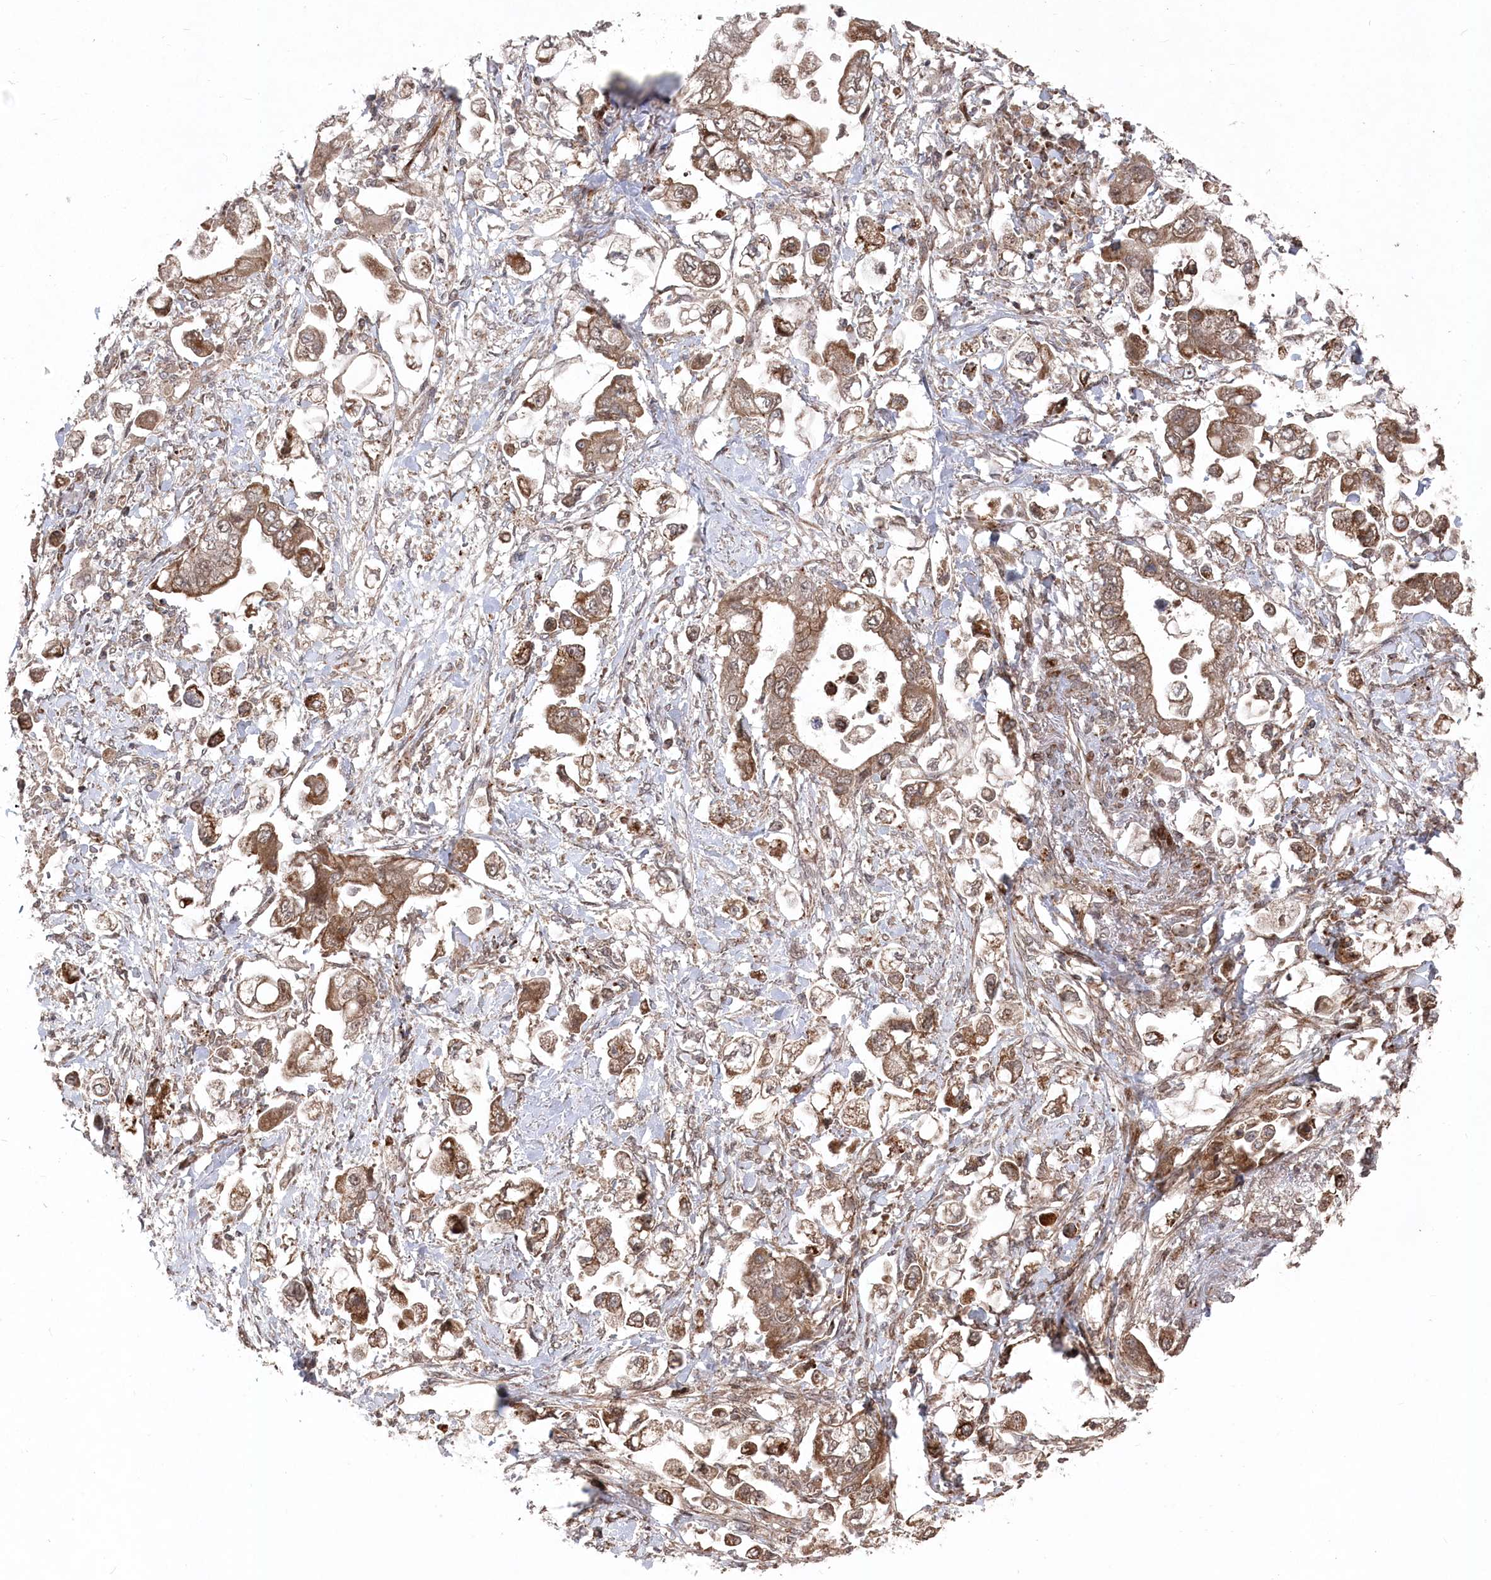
{"staining": {"intensity": "moderate", "quantity": ">75%", "location": "cytoplasmic/membranous,nuclear"}, "tissue": "stomach cancer", "cell_type": "Tumor cells", "image_type": "cancer", "snomed": [{"axis": "morphology", "description": "Adenocarcinoma, NOS"}, {"axis": "topography", "description": "Stomach"}], "caption": "Brown immunohistochemical staining in human stomach cancer shows moderate cytoplasmic/membranous and nuclear staining in about >75% of tumor cells.", "gene": "POLR3A", "patient": {"sex": "male", "age": 62}}